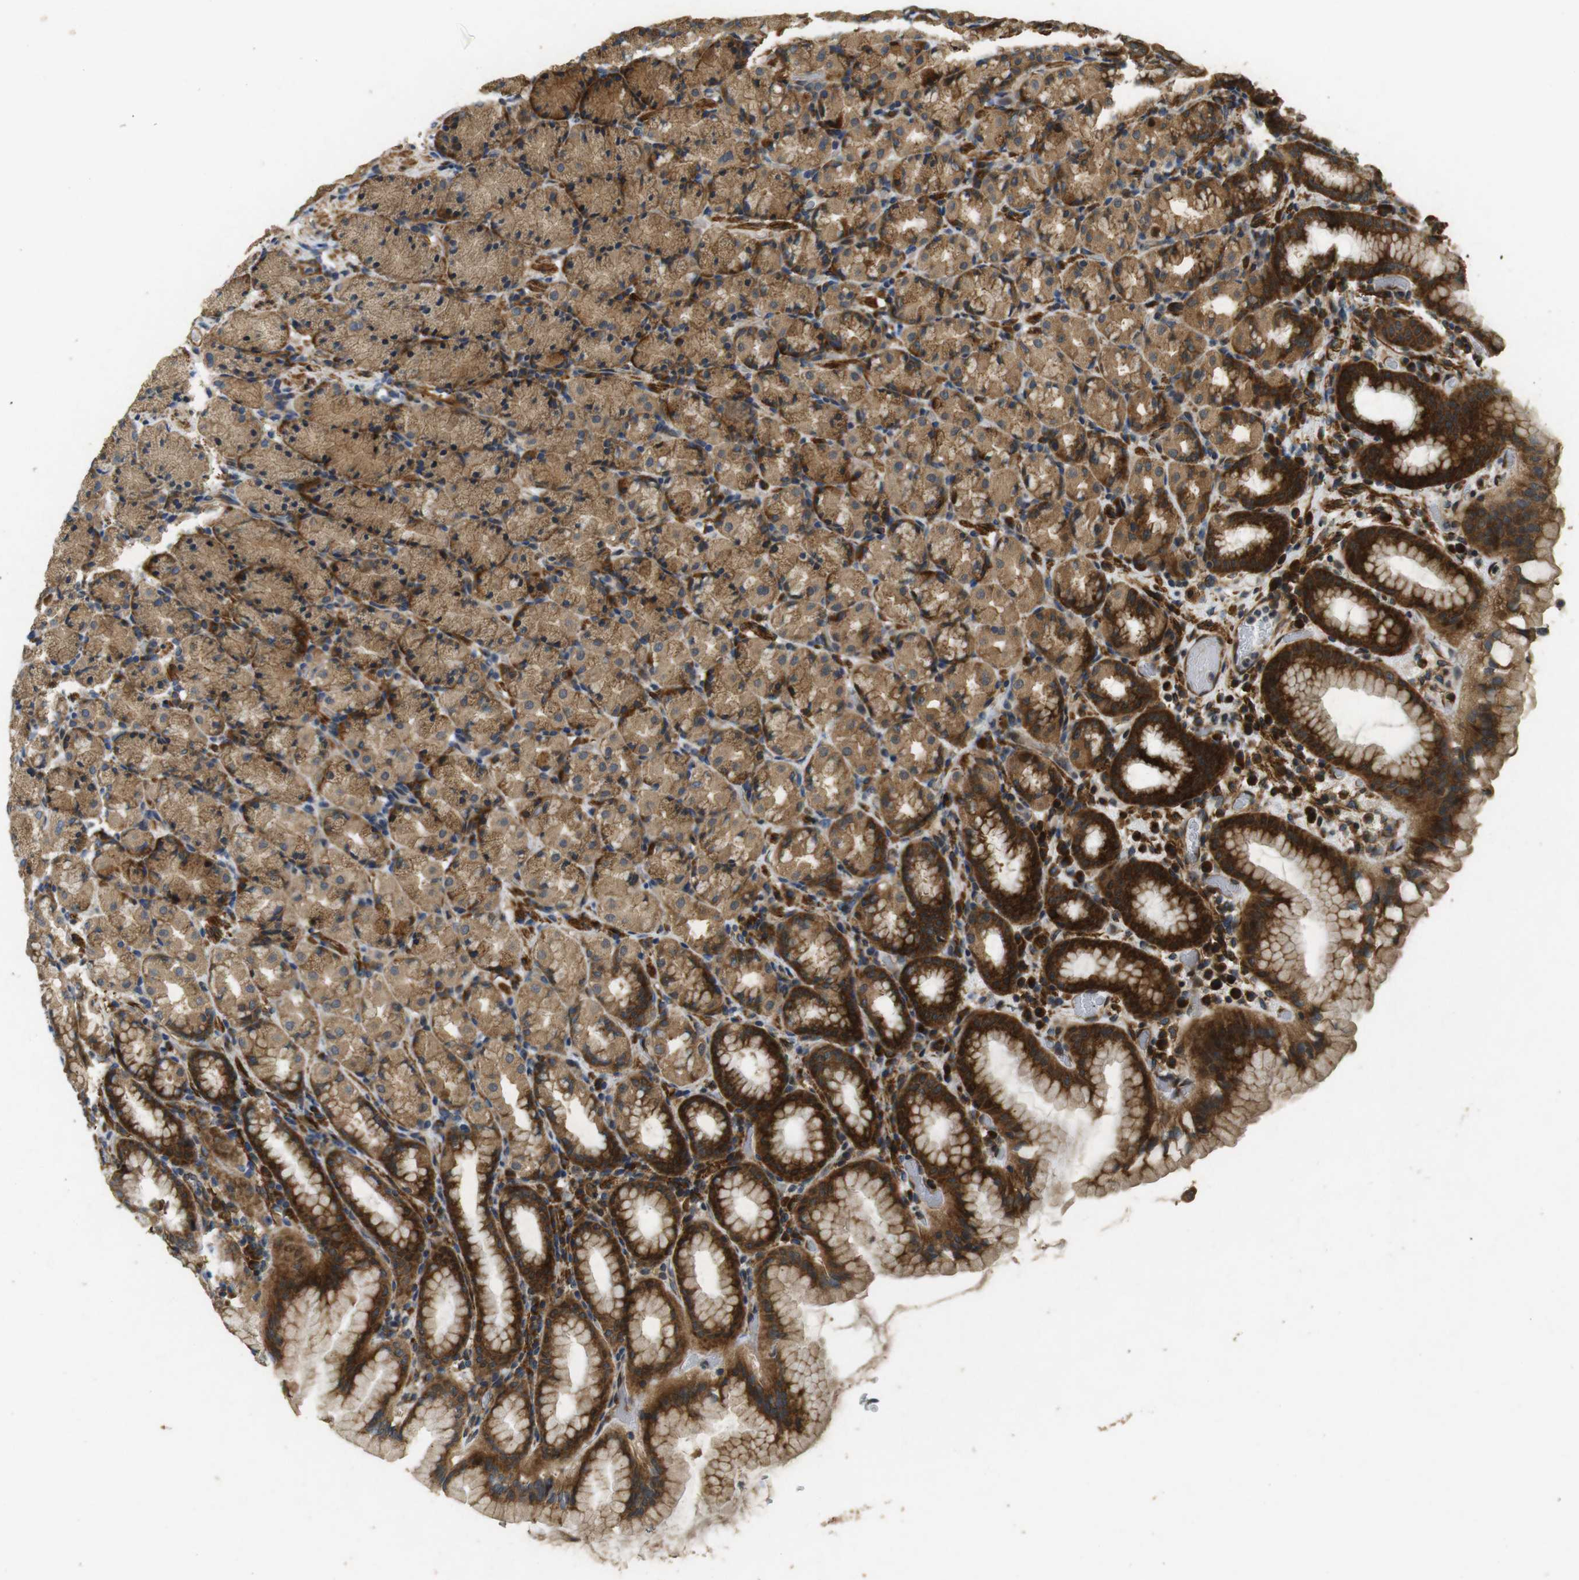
{"staining": {"intensity": "strong", "quantity": "25%-75%", "location": "cytoplasmic/membranous"}, "tissue": "stomach", "cell_type": "Glandular cells", "image_type": "normal", "snomed": [{"axis": "morphology", "description": "Normal tissue, NOS"}, {"axis": "topography", "description": "Stomach, upper"}], "caption": "Normal stomach was stained to show a protein in brown. There is high levels of strong cytoplasmic/membranous expression in approximately 25%-75% of glandular cells. The protein is shown in brown color, while the nuclei are stained blue.", "gene": "BNIP3", "patient": {"sex": "male", "age": 68}}